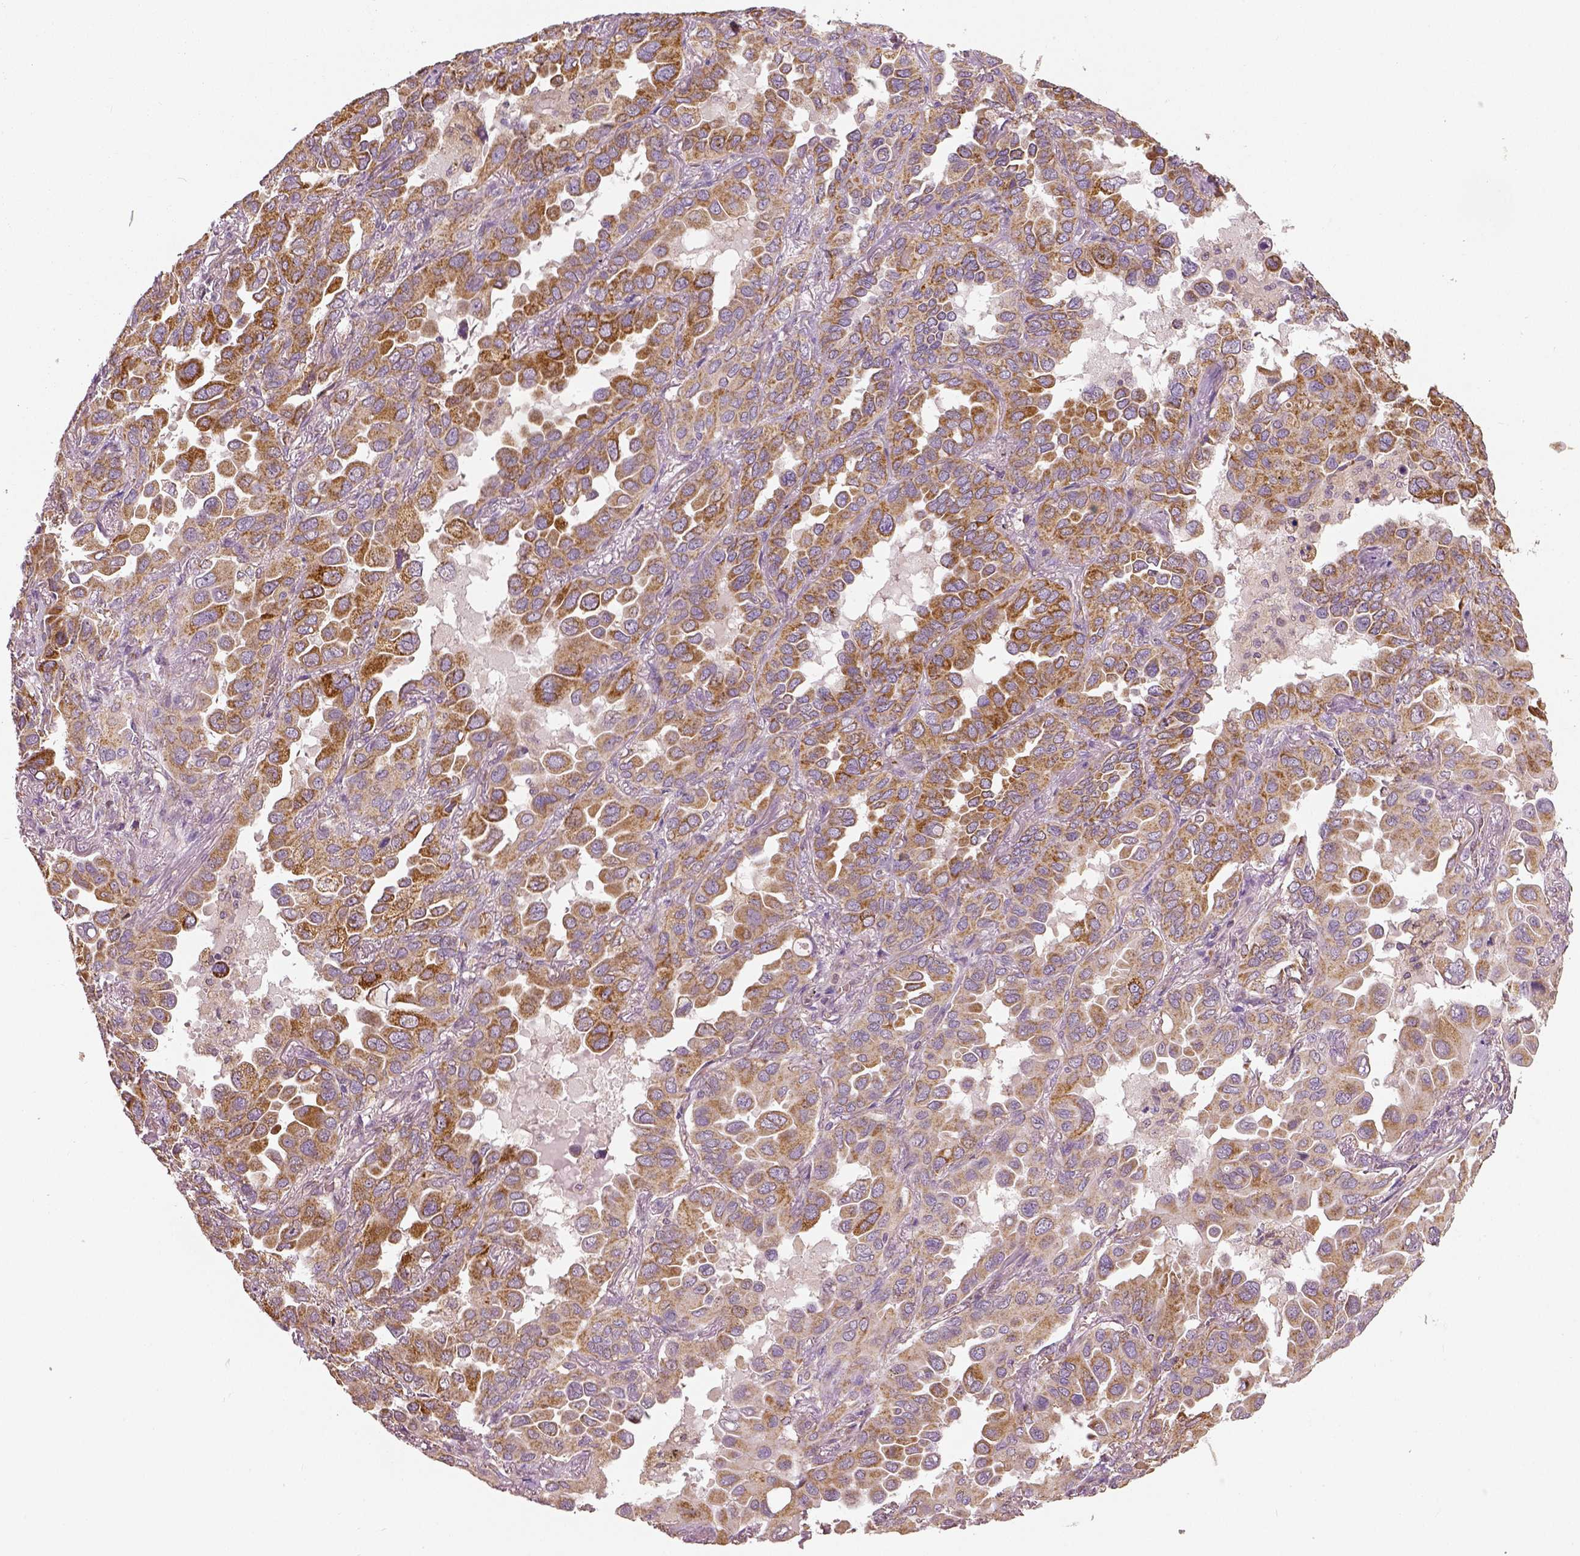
{"staining": {"intensity": "moderate", "quantity": "25%-75%", "location": "cytoplasmic/membranous"}, "tissue": "lung cancer", "cell_type": "Tumor cells", "image_type": "cancer", "snomed": [{"axis": "morphology", "description": "Adenocarcinoma, NOS"}, {"axis": "topography", "description": "Lung"}], "caption": "Protein expression analysis of human adenocarcinoma (lung) reveals moderate cytoplasmic/membranous positivity in about 25%-75% of tumor cells.", "gene": "PGAM5", "patient": {"sex": "male", "age": 64}}